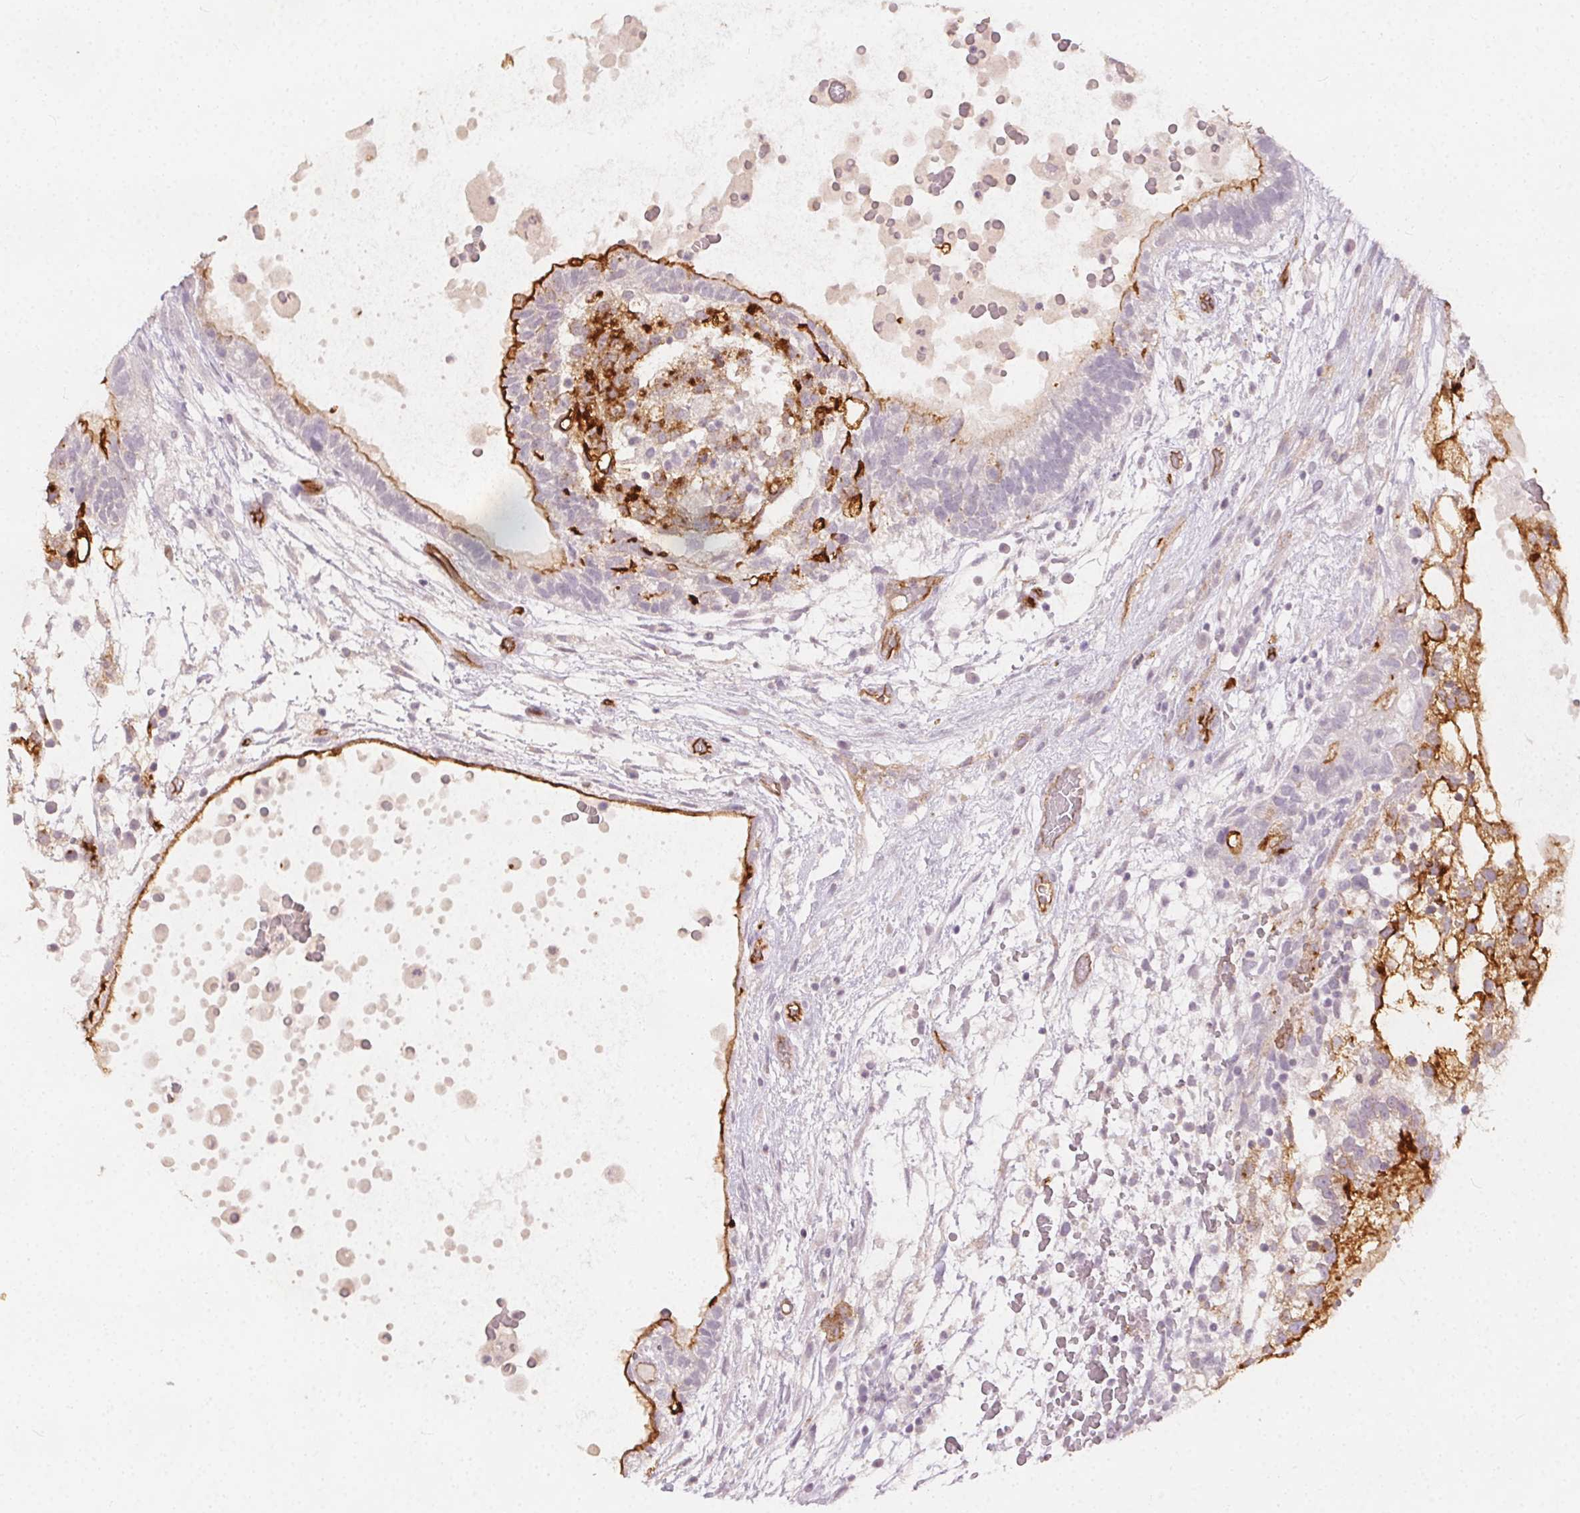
{"staining": {"intensity": "strong", "quantity": "<25%", "location": "cytoplasmic/membranous"}, "tissue": "testis cancer", "cell_type": "Tumor cells", "image_type": "cancer", "snomed": [{"axis": "morphology", "description": "Normal tissue, NOS"}, {"axis": "morphology", "description": "Carcinoma, Embryonal, NOS"}, {"axis": "topography", "description": "Testis"}], "caption": "Immunohistochemistry of human testis cancer displays medium levels of strong cytoplasmic/membranous staining in about <25% of tumor cells.", "gene": "PODXL", "patient": {"sex": "male", "age": 32}}